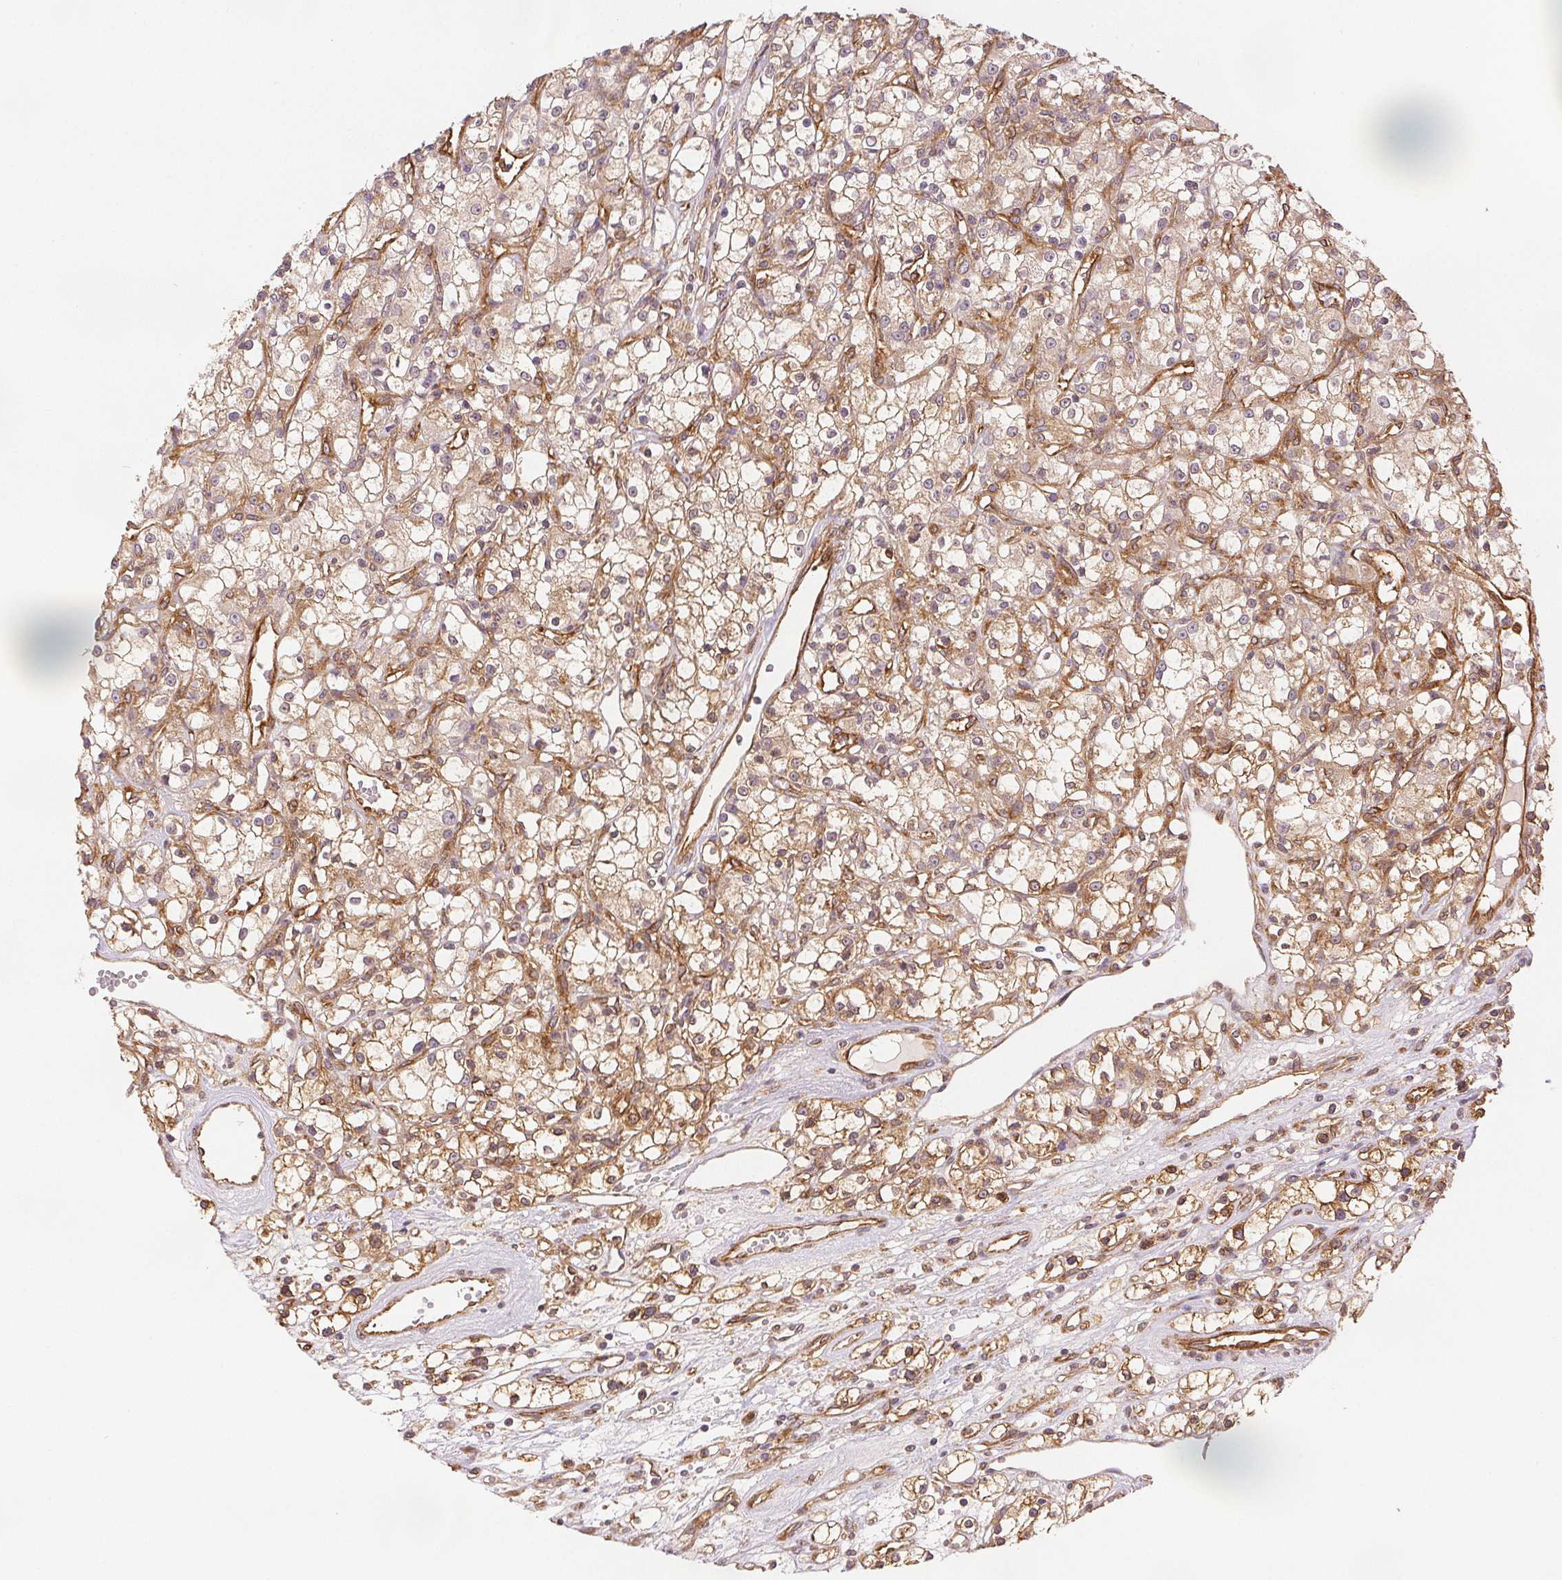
{"staining": {"intensity": "moderate", "quantity": ">75%", "location": "cytoplasmic/membranous"}, "tissue": "renal cancer", "cell_type": "Tumor cells", "image_type": "cancer", "snomed": [{"axis": "morphology", "description": "Adenocarcinoma, NOS"}, {"axis": "topography", "description": "Kidney"}], "caption": "Moderate cytoplasmic/membranous protein staining is present in approximately >75% of tumor cells in adenocarcinoma (renal).", "gene": "DIAPH2", "patient": {"sex": "female", "age": 59}}